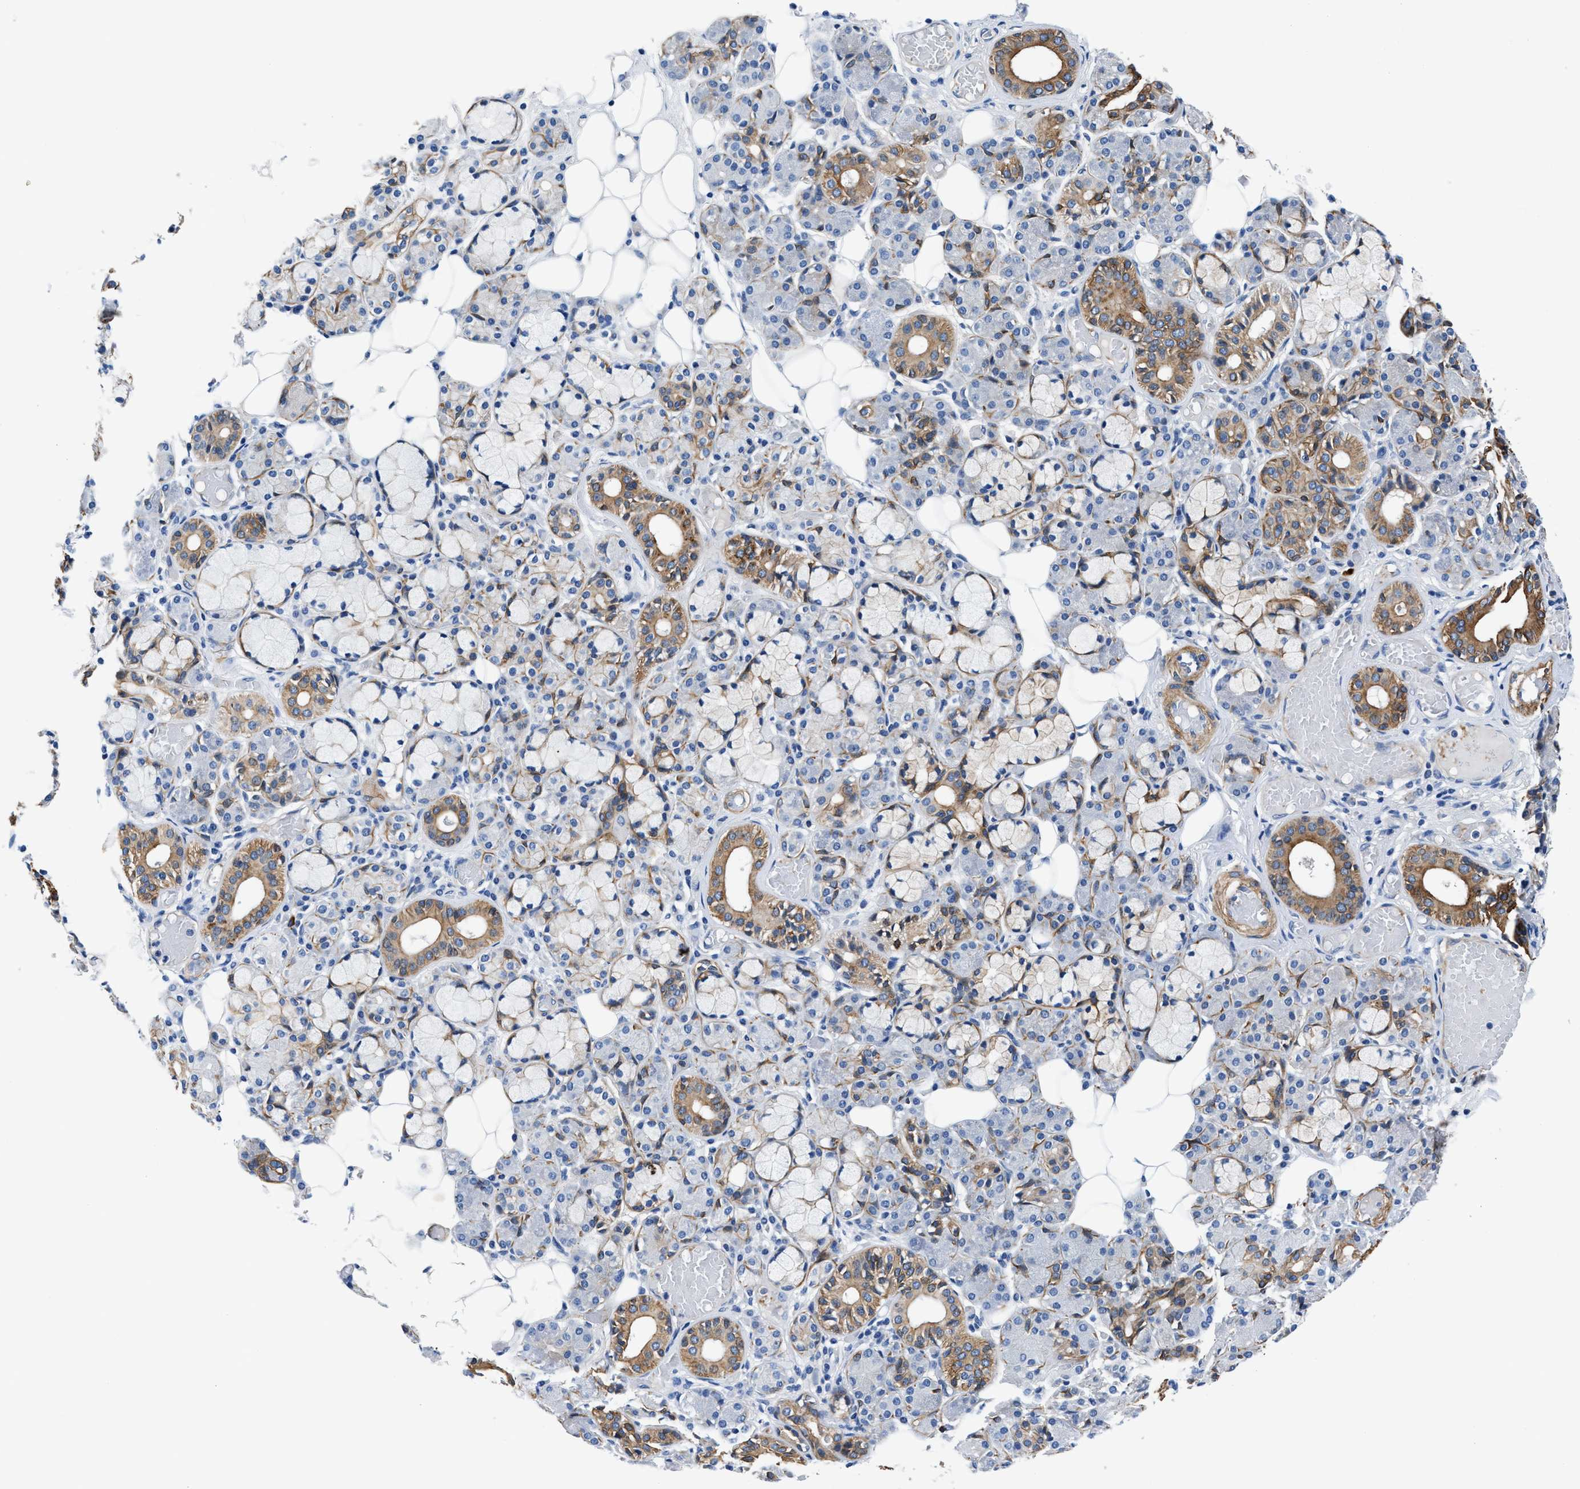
{"staining": {"intensity": "moderate", "quantity": "25%-75%", "location": "cytoplasmic/membranous"}, "tissue": "salivary gland", "cell_type": "Glandular cells", "image_type": "normal", "snomed": [{"axis": "morphology", "description": "Normal tissue, NOS"}, {"axis": "topography", "description": "Salivary gland"}], "caption": "Approximately 25%-75% of glandular cells in normal salivary gland reveal moderate cytoplasmic/membranous protein expression as visualized by brown immunohistochemical staining.", "gene": "PARG", "patient": {"sex": "male", "age": 63}}